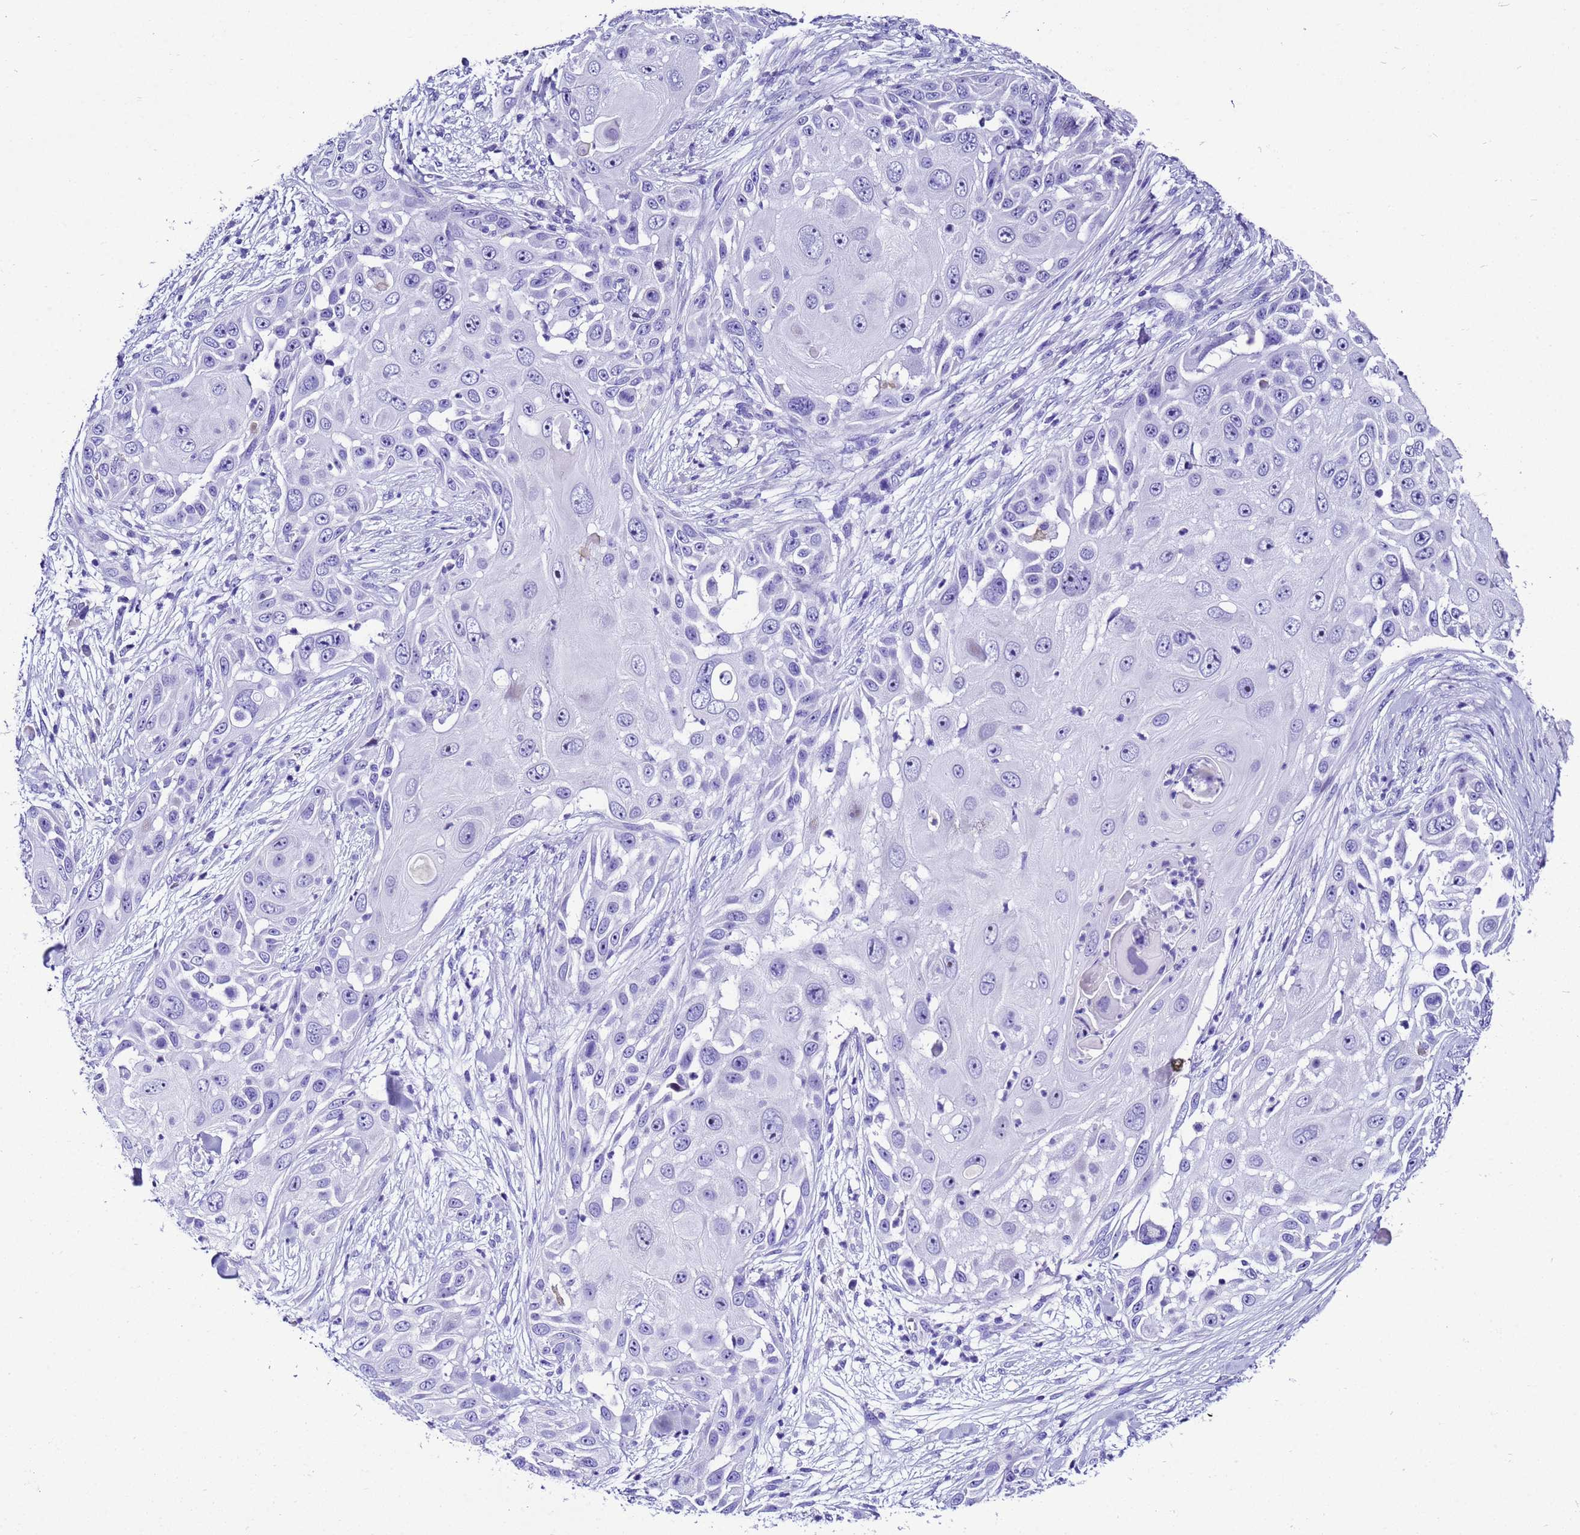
{"staining": {"intensity": "negative", "quantity": "none", "location": "none"}, "tissue": "skin cancer", "cell_type": "Tumor cells", "image_type": "cancer", "snomed": [{"axis": "morphology", "description": "Squamous cell carcinoma, NOS"}, {"axis": "topography", "description": "Skin"}], "caption": "Protein analysis of squamous cell carcinoma (skin) exhibits no significant expression in tumor cells.", "gene": "UGT2B10", "patient": {"sex": "female", "age": 44}}